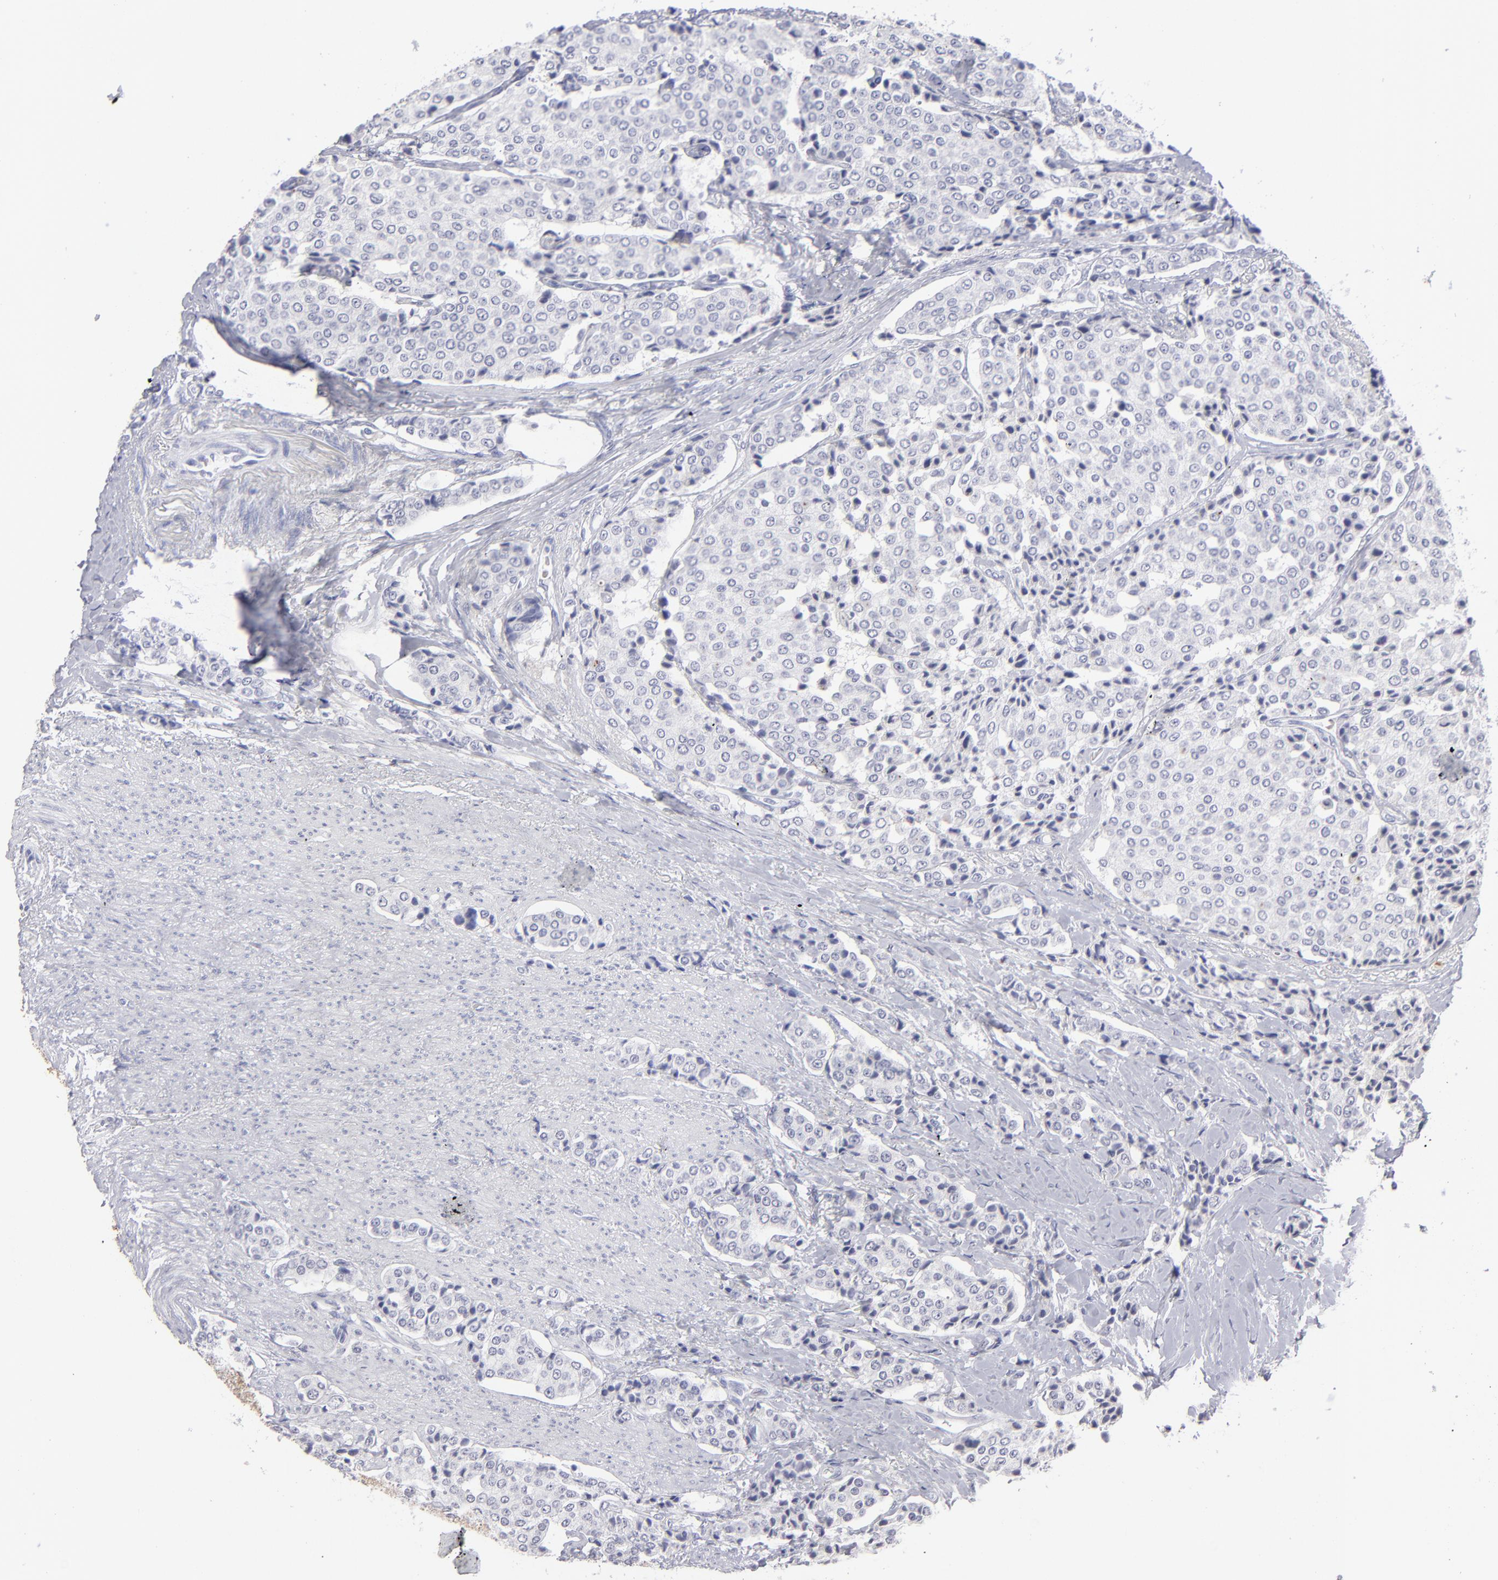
{"staining": {"intensity": "negative", "quantity": "none", "location": "none"}, "tissue": "carcinoid", "cell_type": "Tumor cells", "image_type": "cancer", "snomed": [{"axis": "morphology", "description": "Carcinoid, malignant, NOS"}, {"axis": "topography", "description": "Colon"}], "caption": "Tumor cells show no significant expression in carcinoid.", "gene": "ALDOB", "patient": {"sex": "female", "age": 61}}